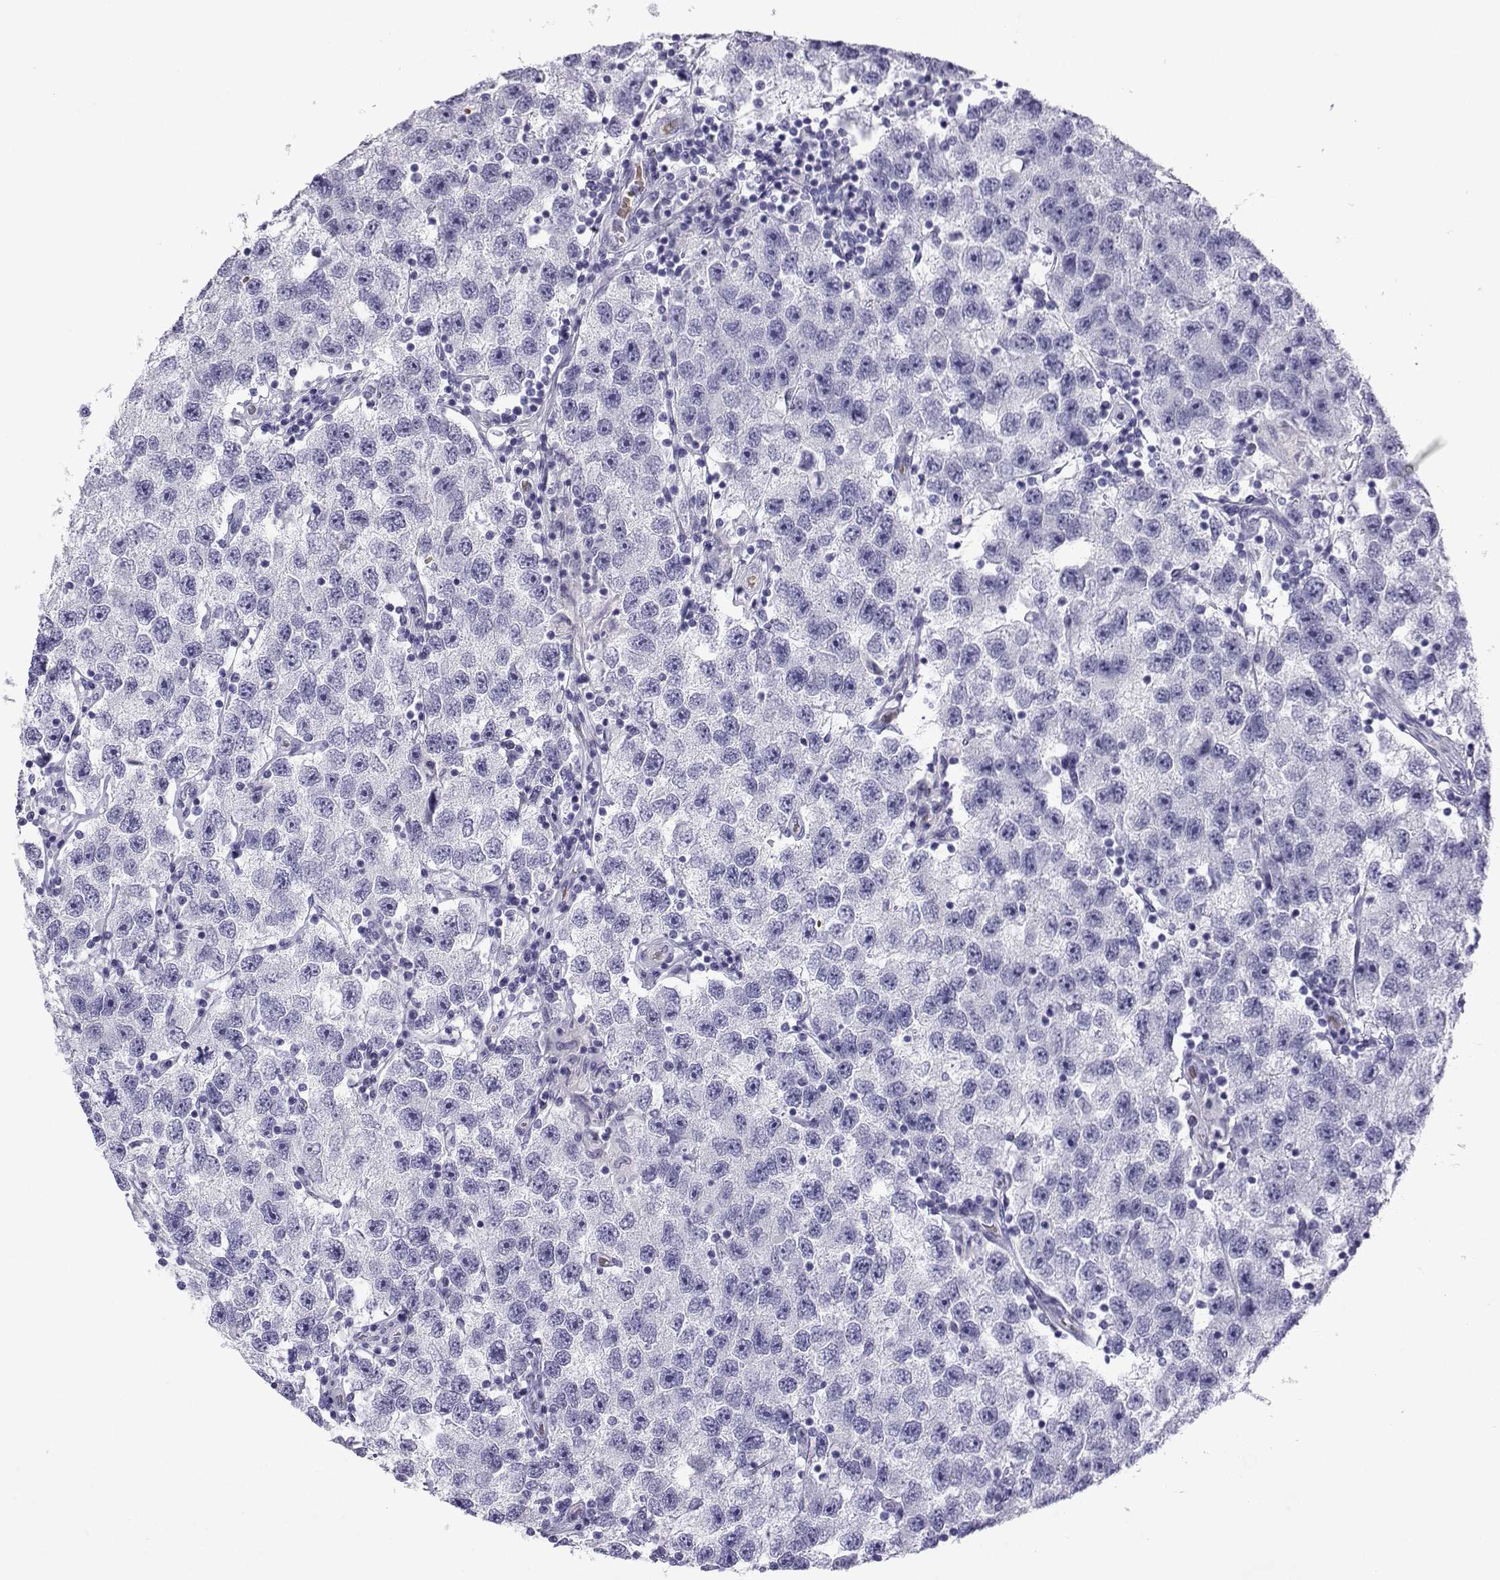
{"staining": {"intensity": "negative", "quantity": "none", "location": "none"}, "tissue": "testis cancer", "cell_type": "Tumor cells", "image_type": "cancer", "snomed": [{"axis": "morphology", "description": "Seminoma, NOS"}, {"axis": "topography", "description": "Testis"}], "caption": "Tumor cells show no significant protein staining in seminoma (testis).", "gene": "TRIM46", "patient": {"sex": "male", "age": 26}}